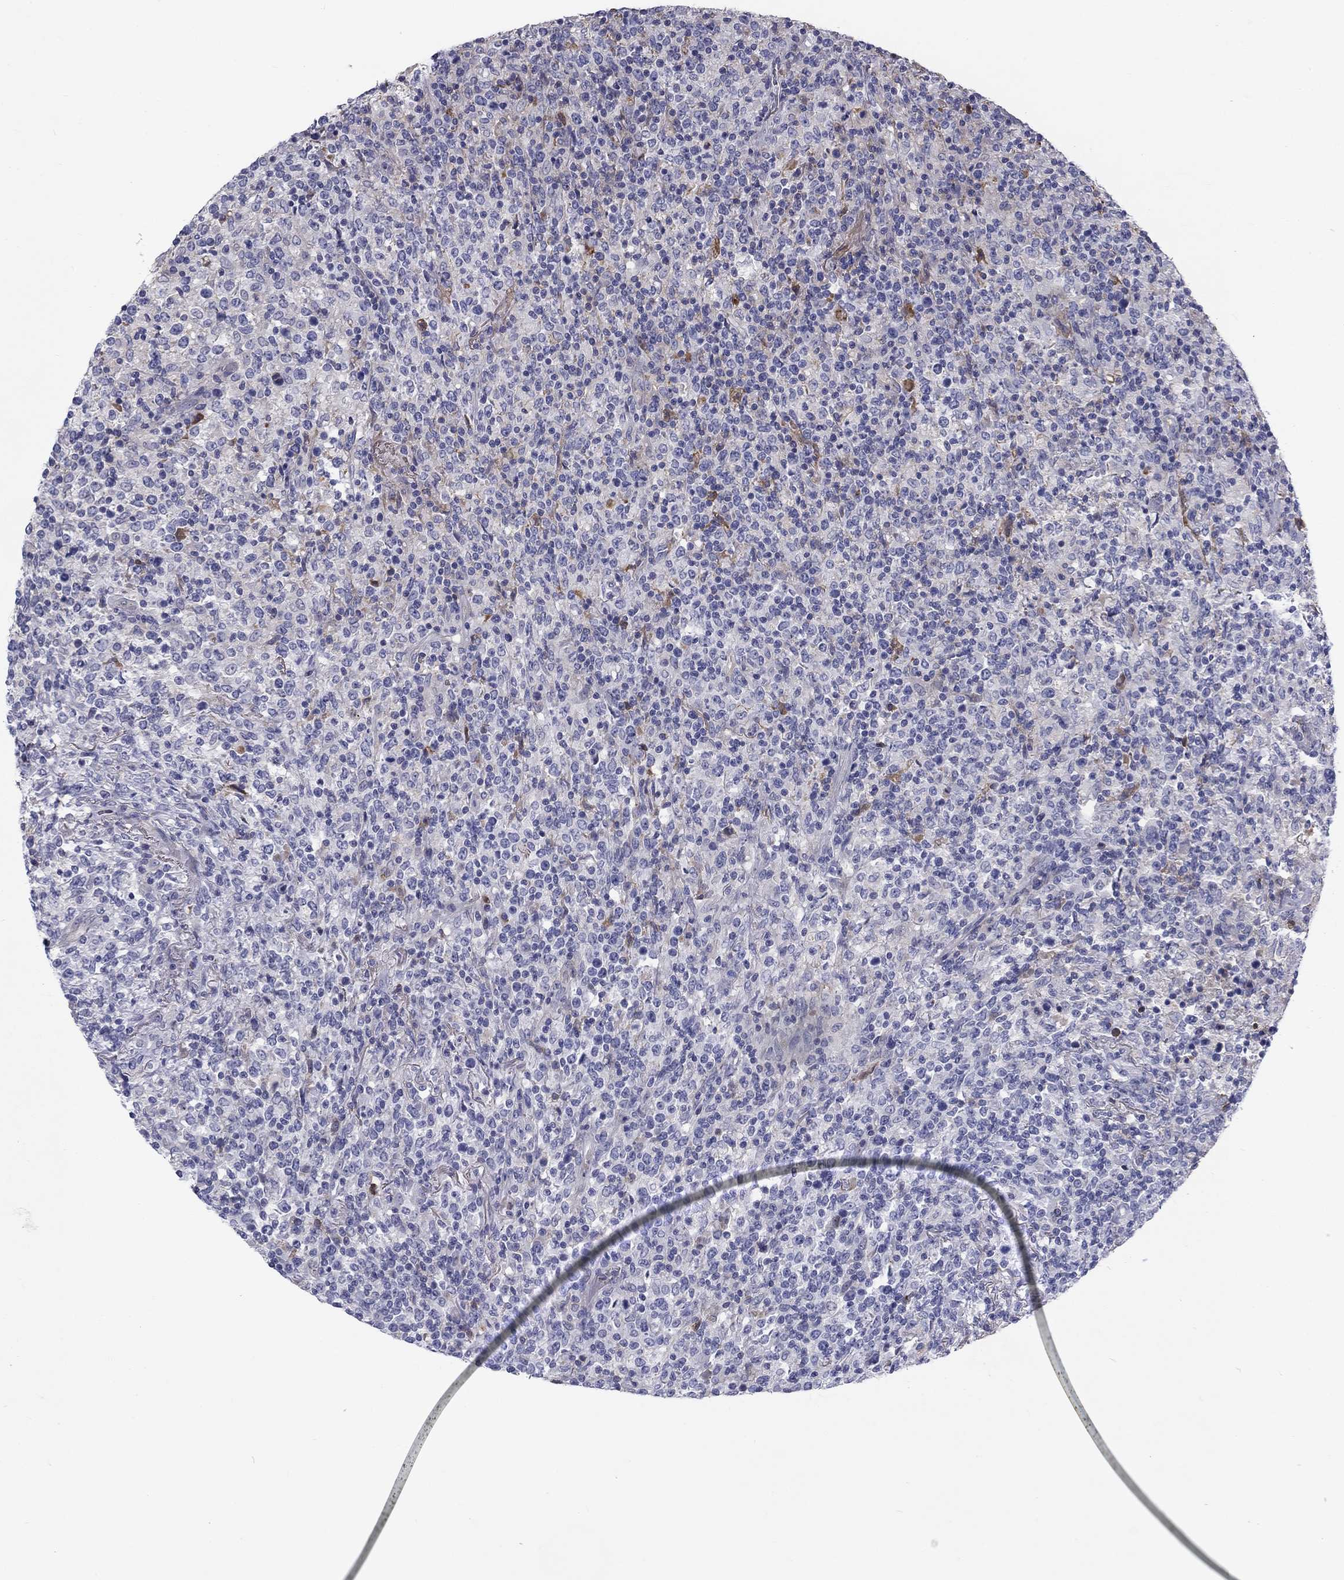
{"staining": {"intensity": "negative", "quantity": "none", "location": "none"}, "tissue": "lymphoma", "cell_type": "Tumor cells", "image_type": "cancer", "snomed": [{"axis": "morphology", "description": "Malignant lymphoma, non-Hodgkin's type, High grade"}, {"axis": "topography", "description": "Lung"}], "caption": "IHC micrograph of neoplastic tissue: malignant lymphoma, non-Hodgkin's type (high-grade) stained with DAB shows no significant protein expression in tumor cells.", "gene": "EPDR1", "patient": {"sex": "male", "age": 79}}